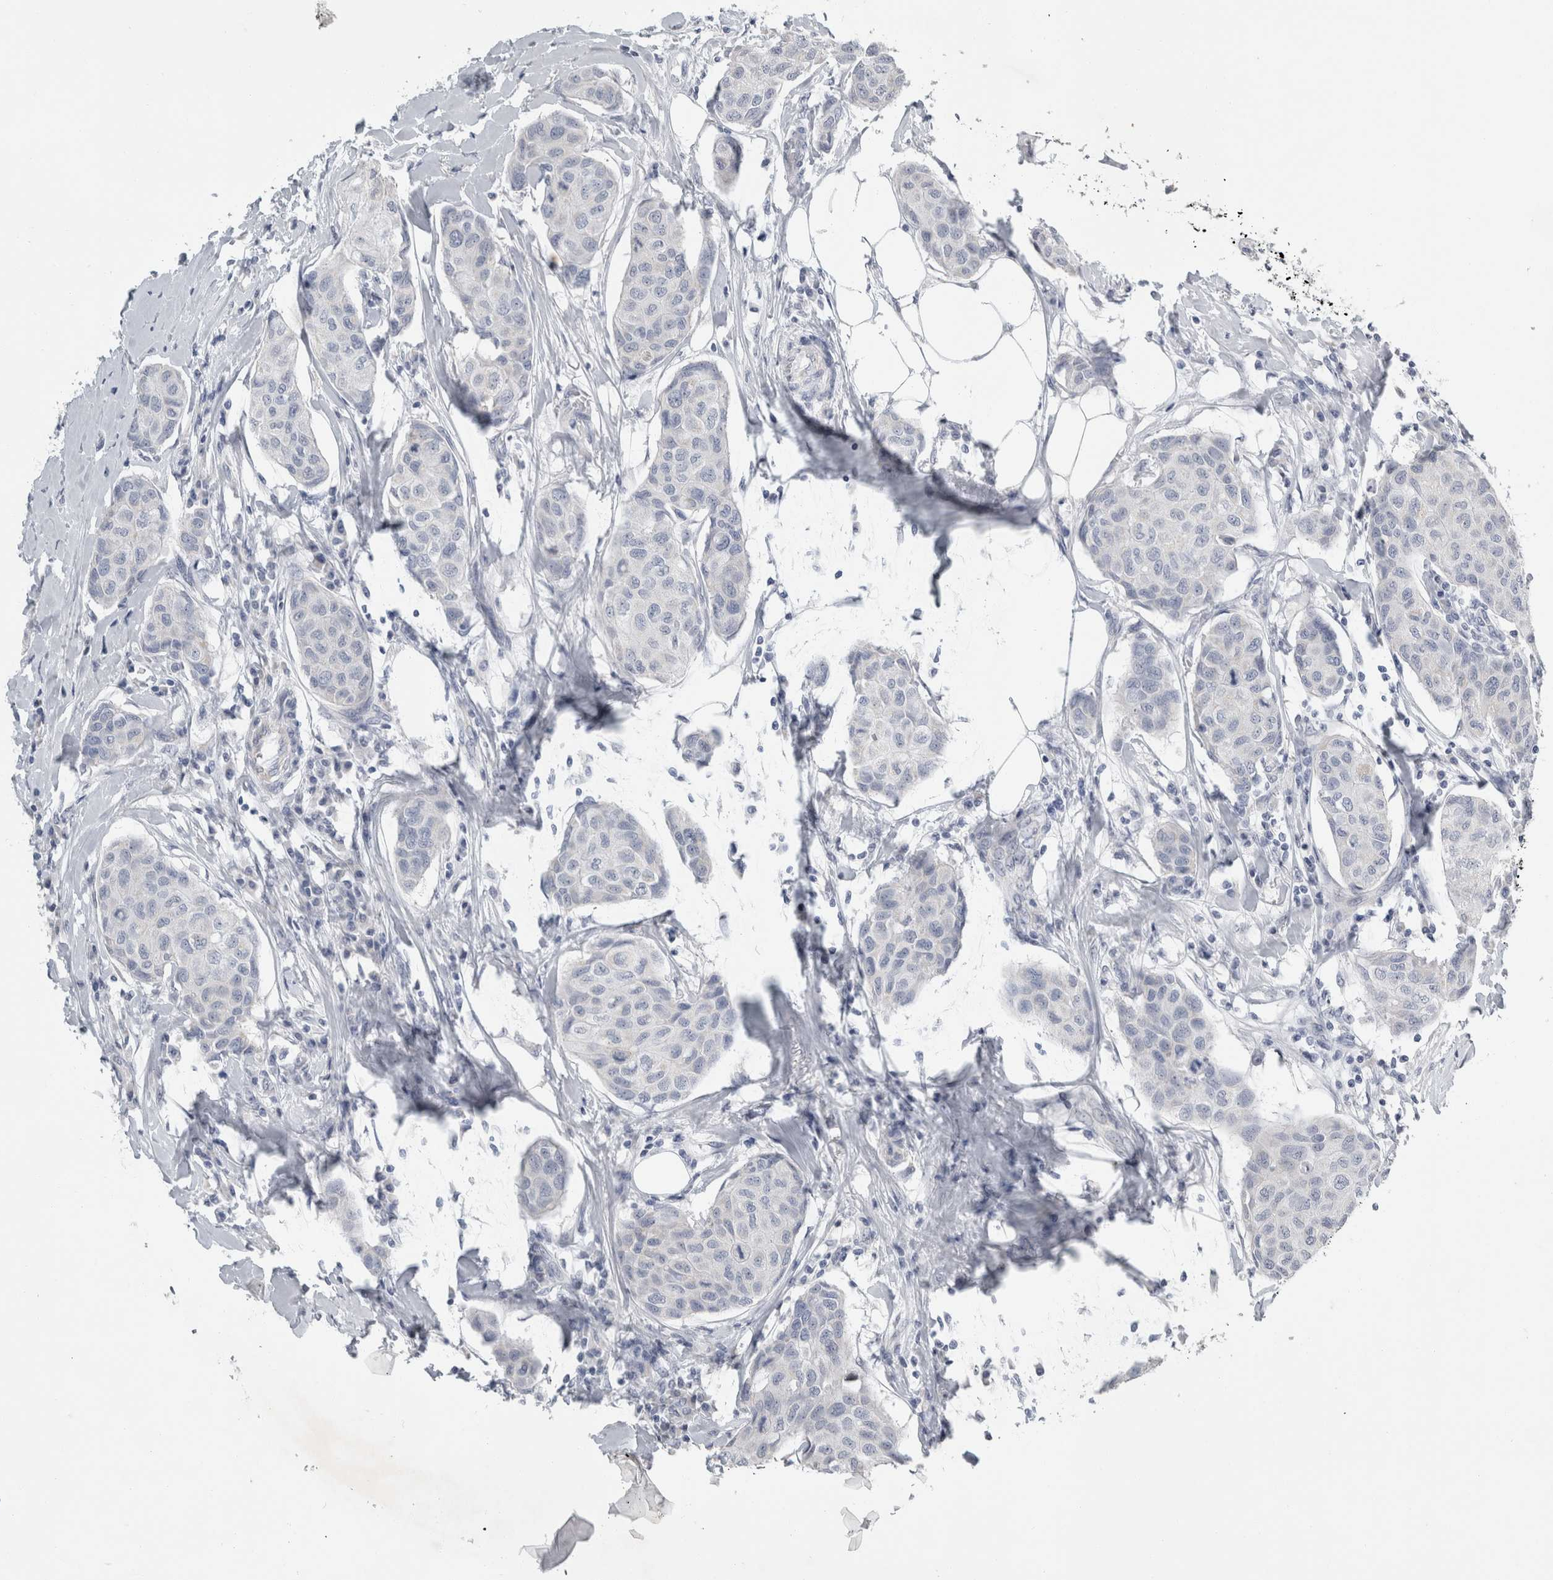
{"staining": {"intensity": "negative", "quantity": "none", "location": "none"}, "tissue": "breast cancer", "cell_type": "Tumor cells", "image_type": "cancer", "snomed": [{"axis": "morphology", "description": "Duct carcinoma"}, {"axis": "topography", "description": "Breast"}], "caption": "Tumor cells show no significant positivity in breast cancer.", "gene": "FXYD7", "patient": {"sex": "female", "age": 80}}